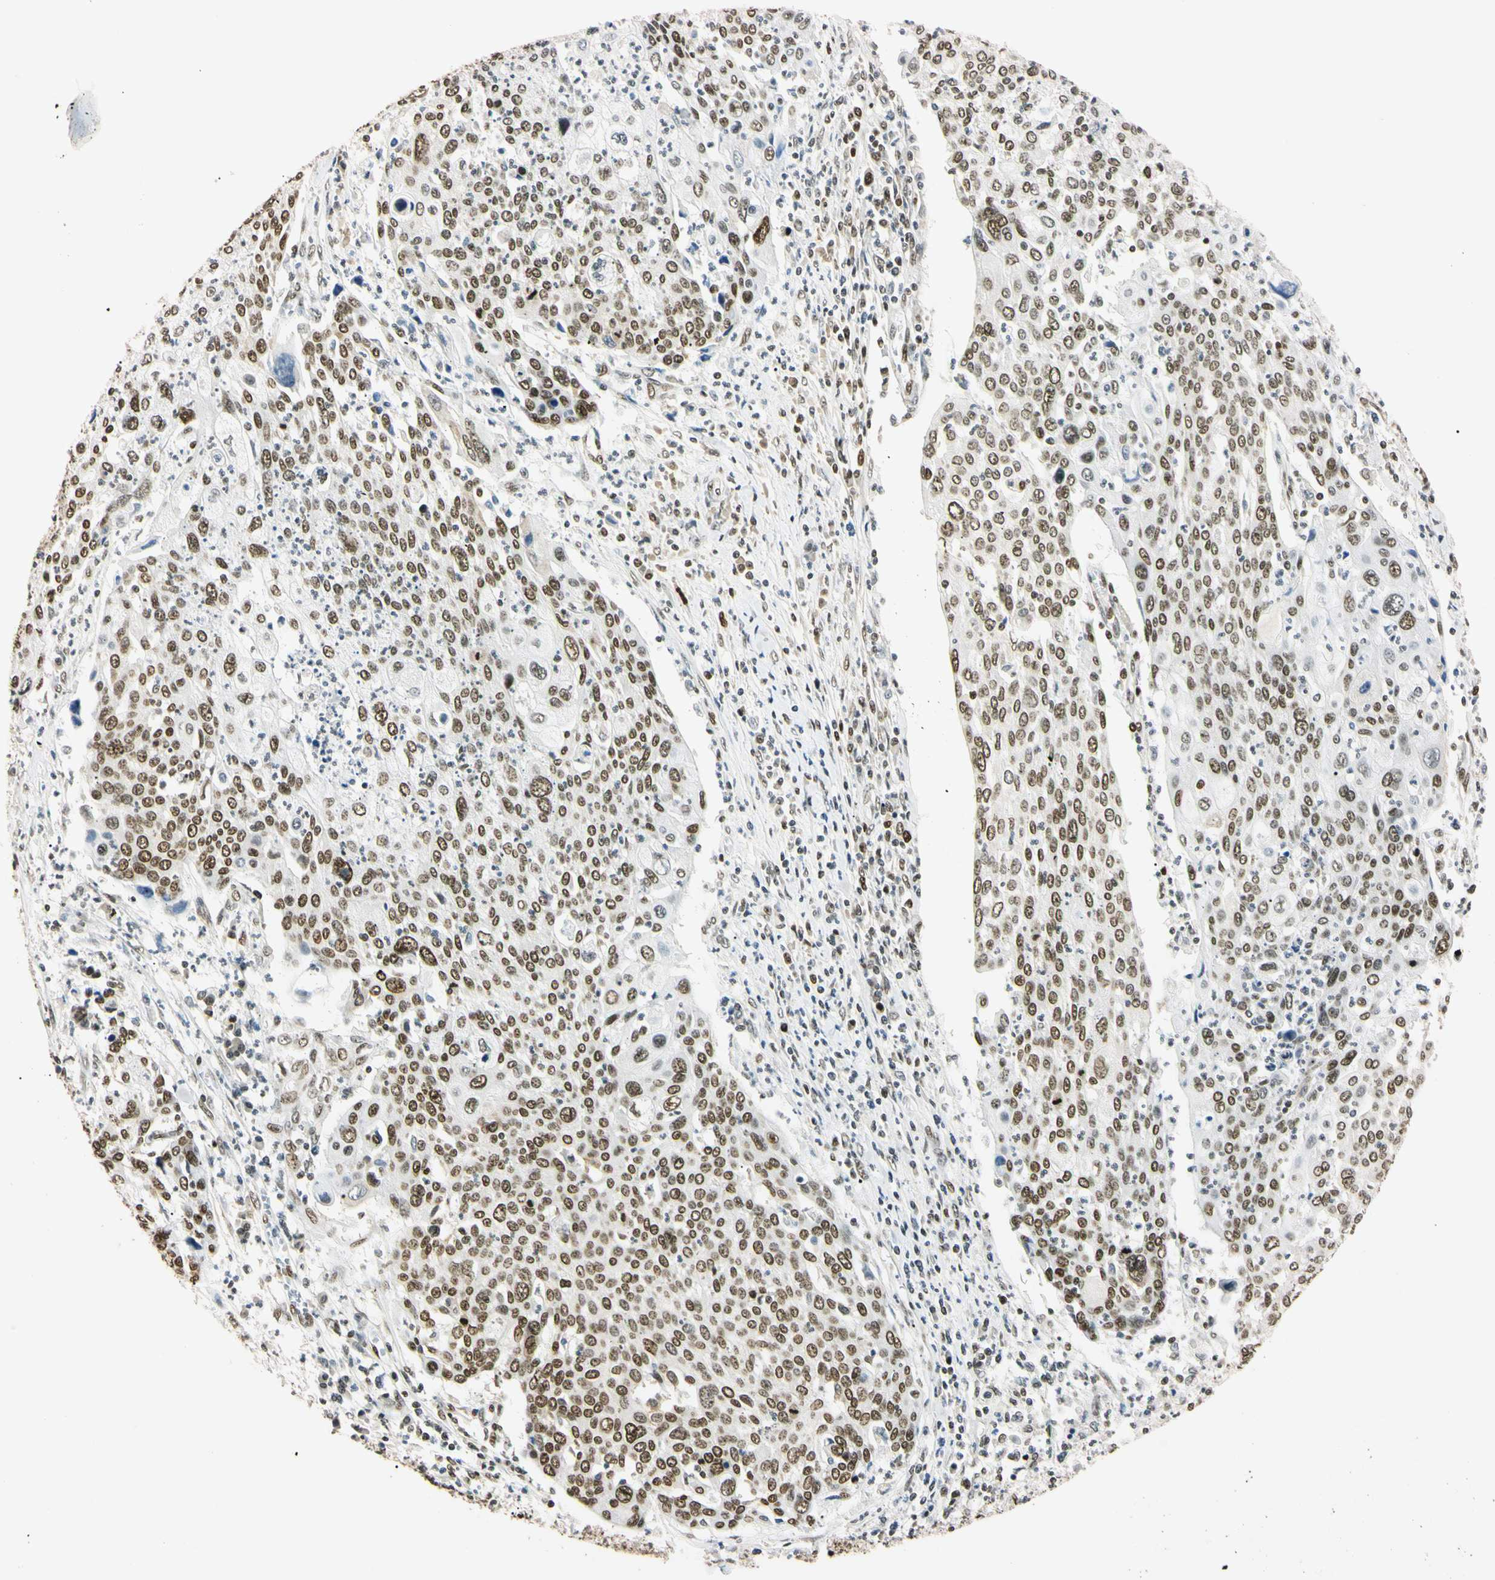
{"staining": {"intensity": "strong", "quantity": ">75%", "location": "nuclear"}, "tissue": "cervical cancer", "cell_type": "Tumor cells", "image_type": "cancer", "snomed": [{"axis": "morphology", "description": "Squamous cell carcinoma, NOS"}, {"axis": "topography", "description": "Cervix"}], "caption": "This is an image of immunohistochemistry (IHC) staining of cervical cancer, which shows strong expression in the nuclear of tumor cells.", "gene": "SMARCA5", "patient": {"sex": "female", "age": 40}}